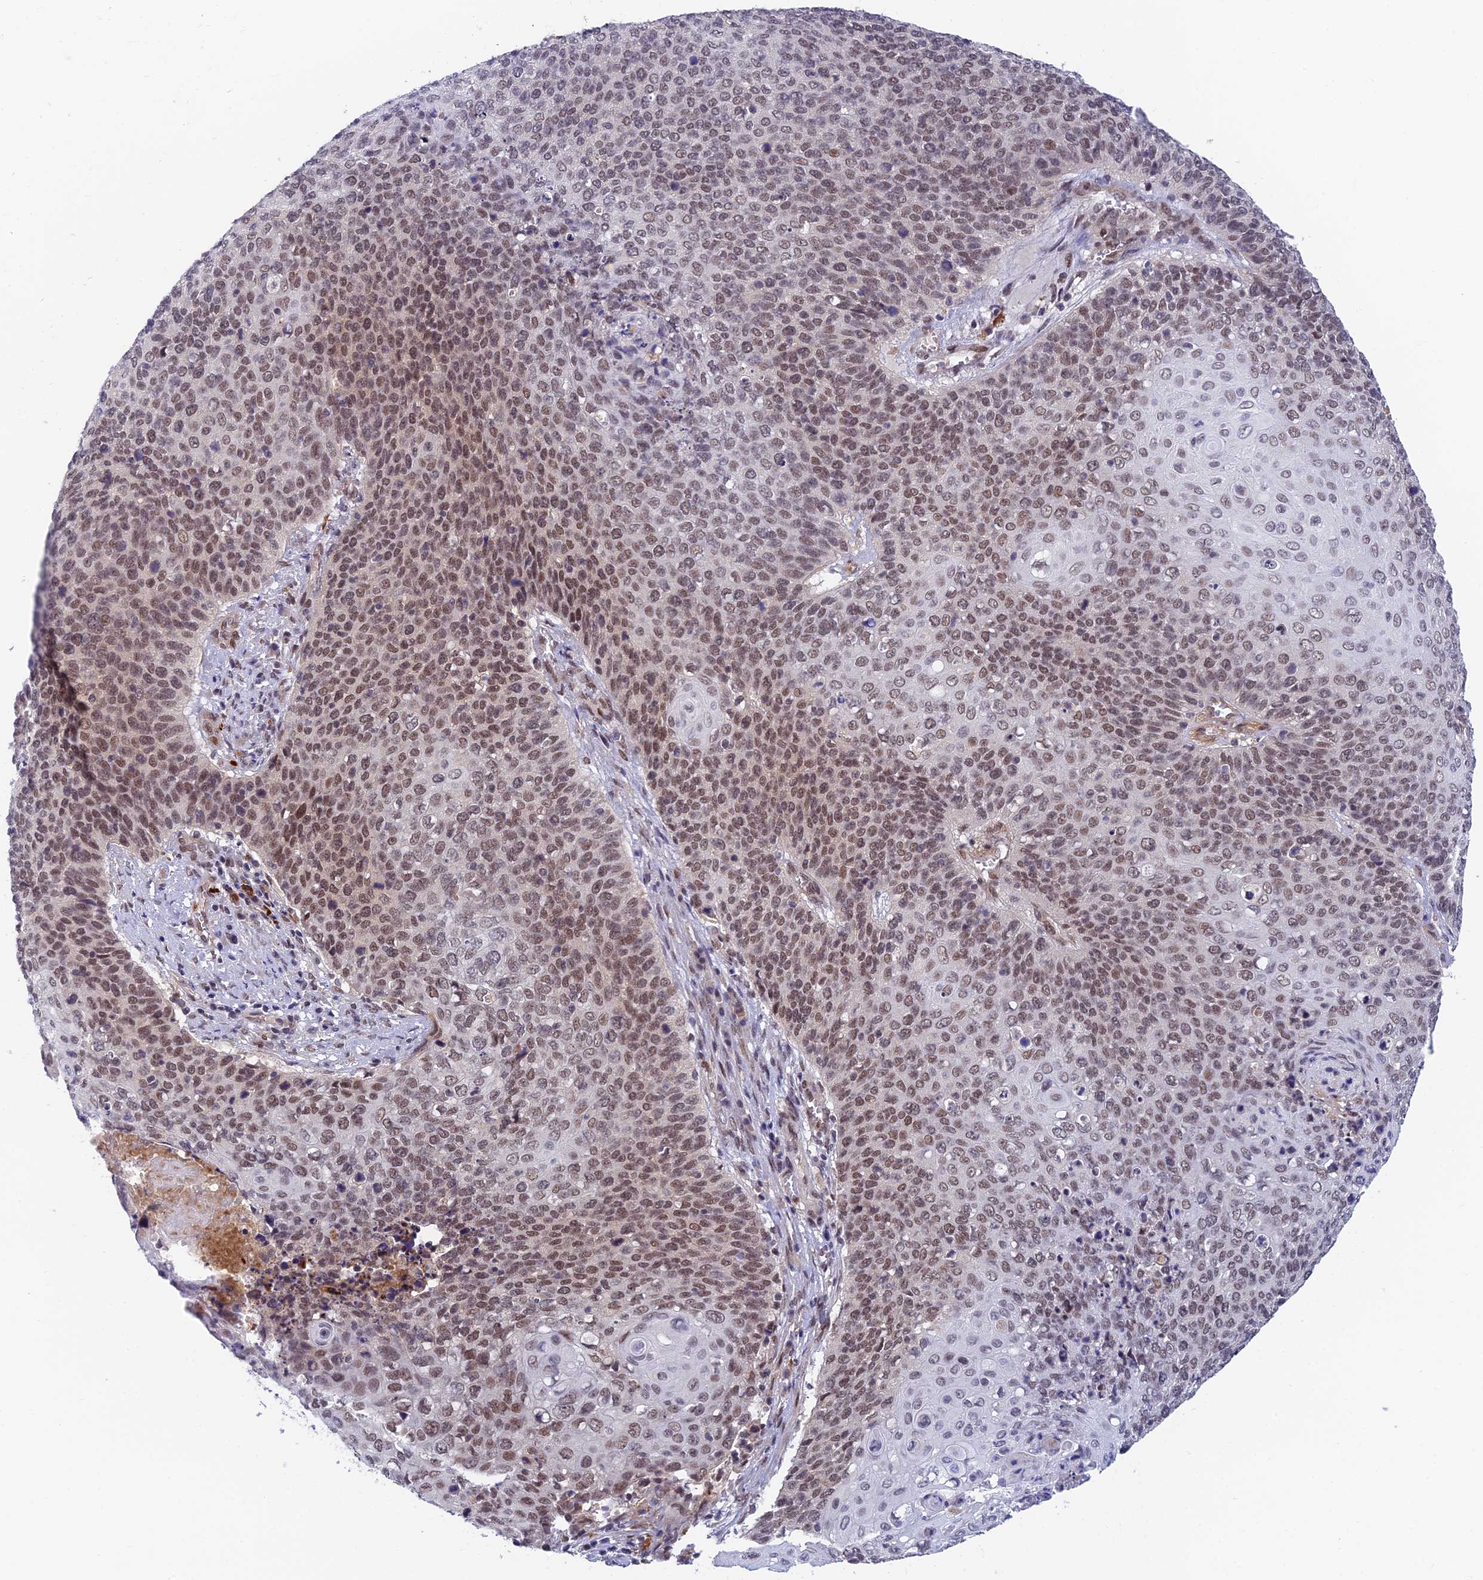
{"staining": {"intensity": "moderate", "quantity": "25%-75%", "location": "nuclear"}, "tissue": "cervical cancer", "cell_type": "Tumor cells", "image_type": "cancer", "snomed": [{"axis": "morphology", "description": "Squamous cell carcinoma, NOS"}, {"axis": "topography", "description": "Cervix"}], "caption": "DAB (3,3'-diaminobenzidine) immunohistochemical staining of human squamous cell carcinoma (cervical) shows moderate nuclear protein positivity in approximately 25%-75% of tumor cells.", "gene": "NSMCE1", "patient": {"sex": "female", "age": 39}}